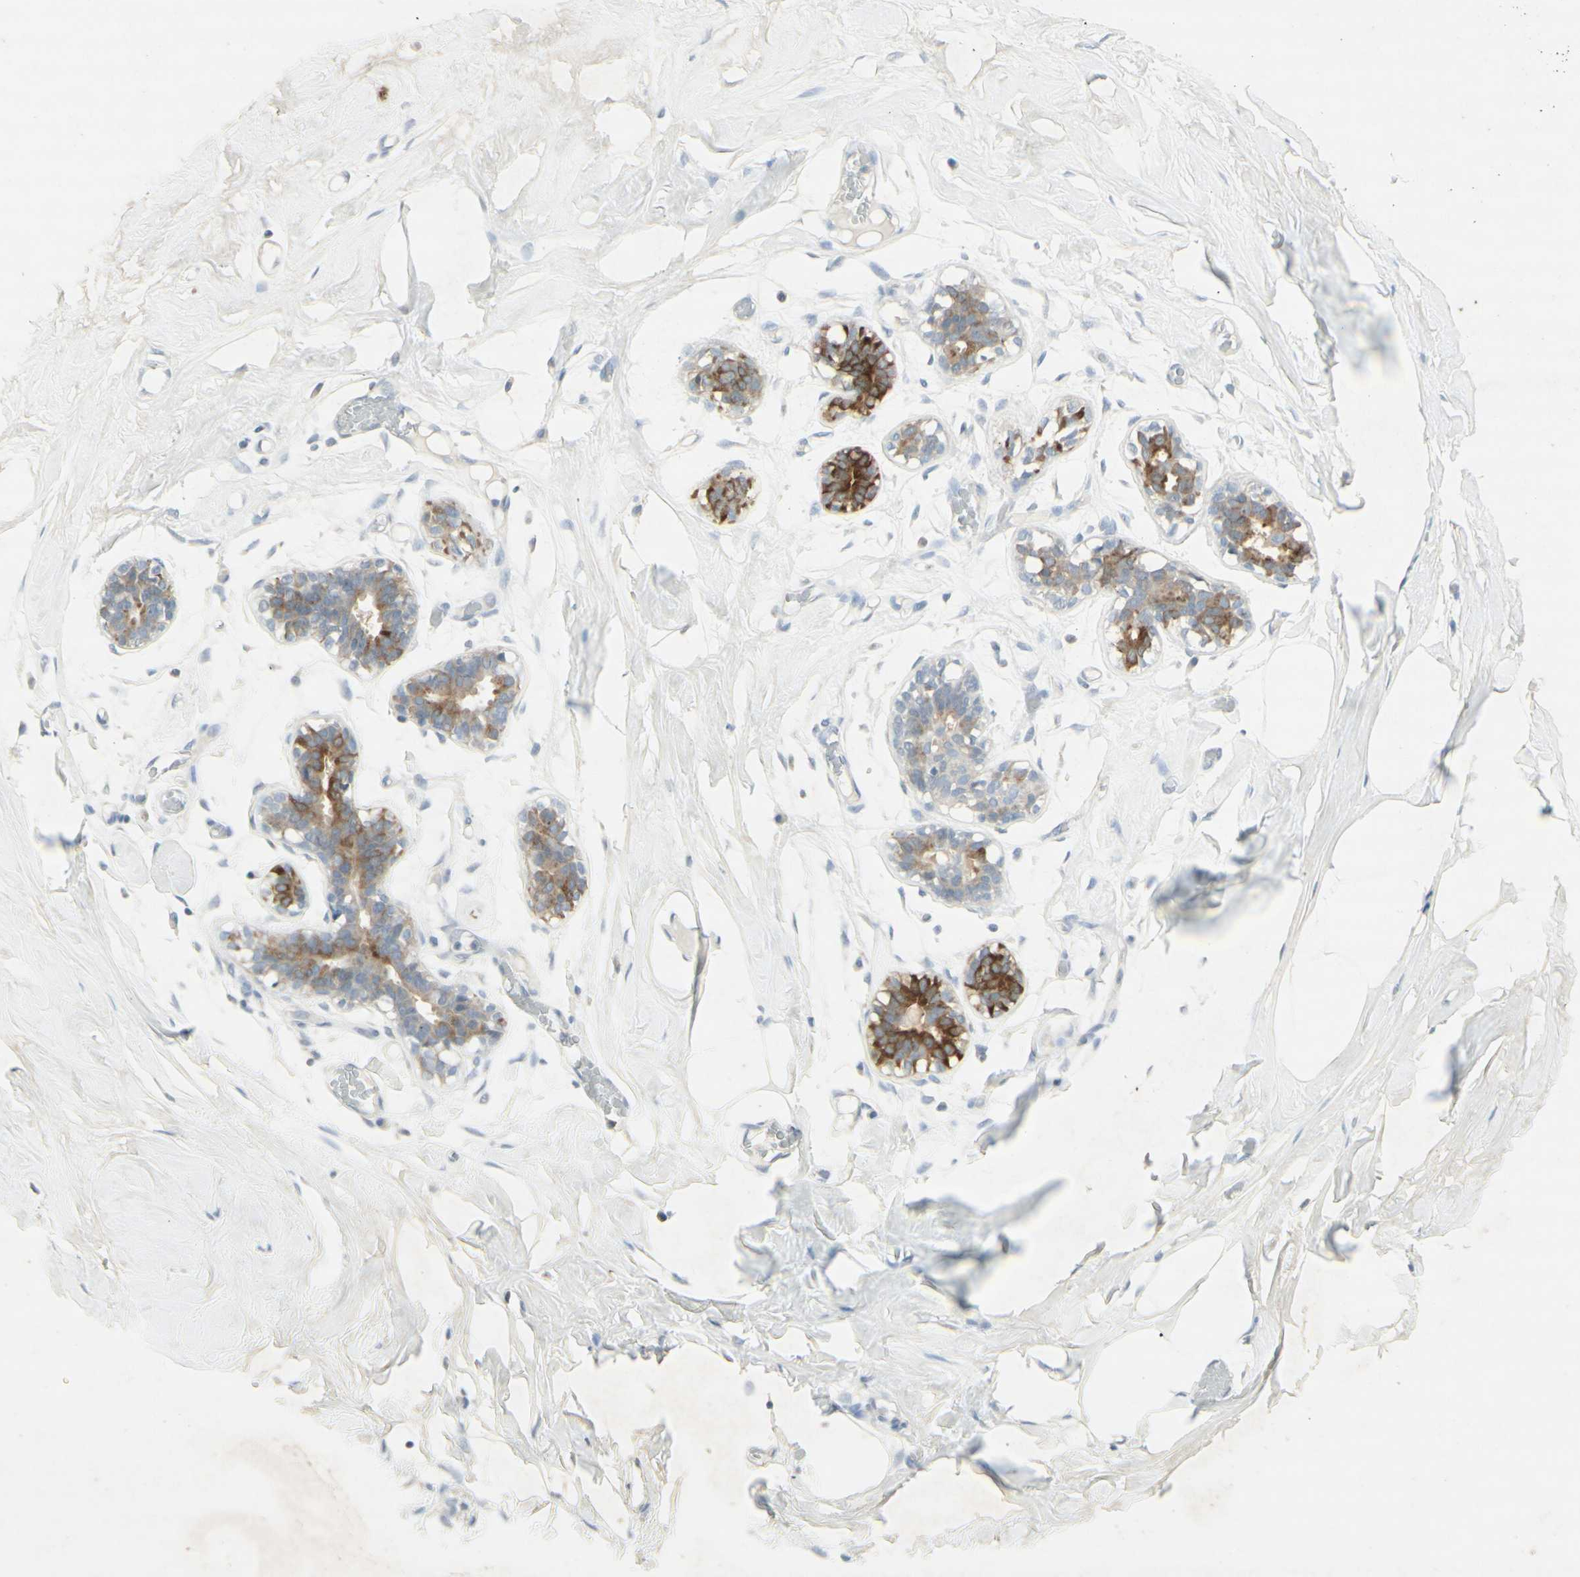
{"staining": {"intensity": "negative", "quantity": "none", "location": "none"}, "tissue": "adipose tissue", "cell_type": "Adipocytes", "image_type": "normal", "snomed": [{"axis": "morphology", "description": "Normal tissue, NOS"}, {"axis": "topography", "description": "Breast"}, {"axis": "topography", "description": "Adipose tissue"}], "caption": "IHC of benign adipose tissue reveals no expression in adipocytes.", "gene": "ATP6V1B1", "patient": {"sex": "female", "age": 25}}